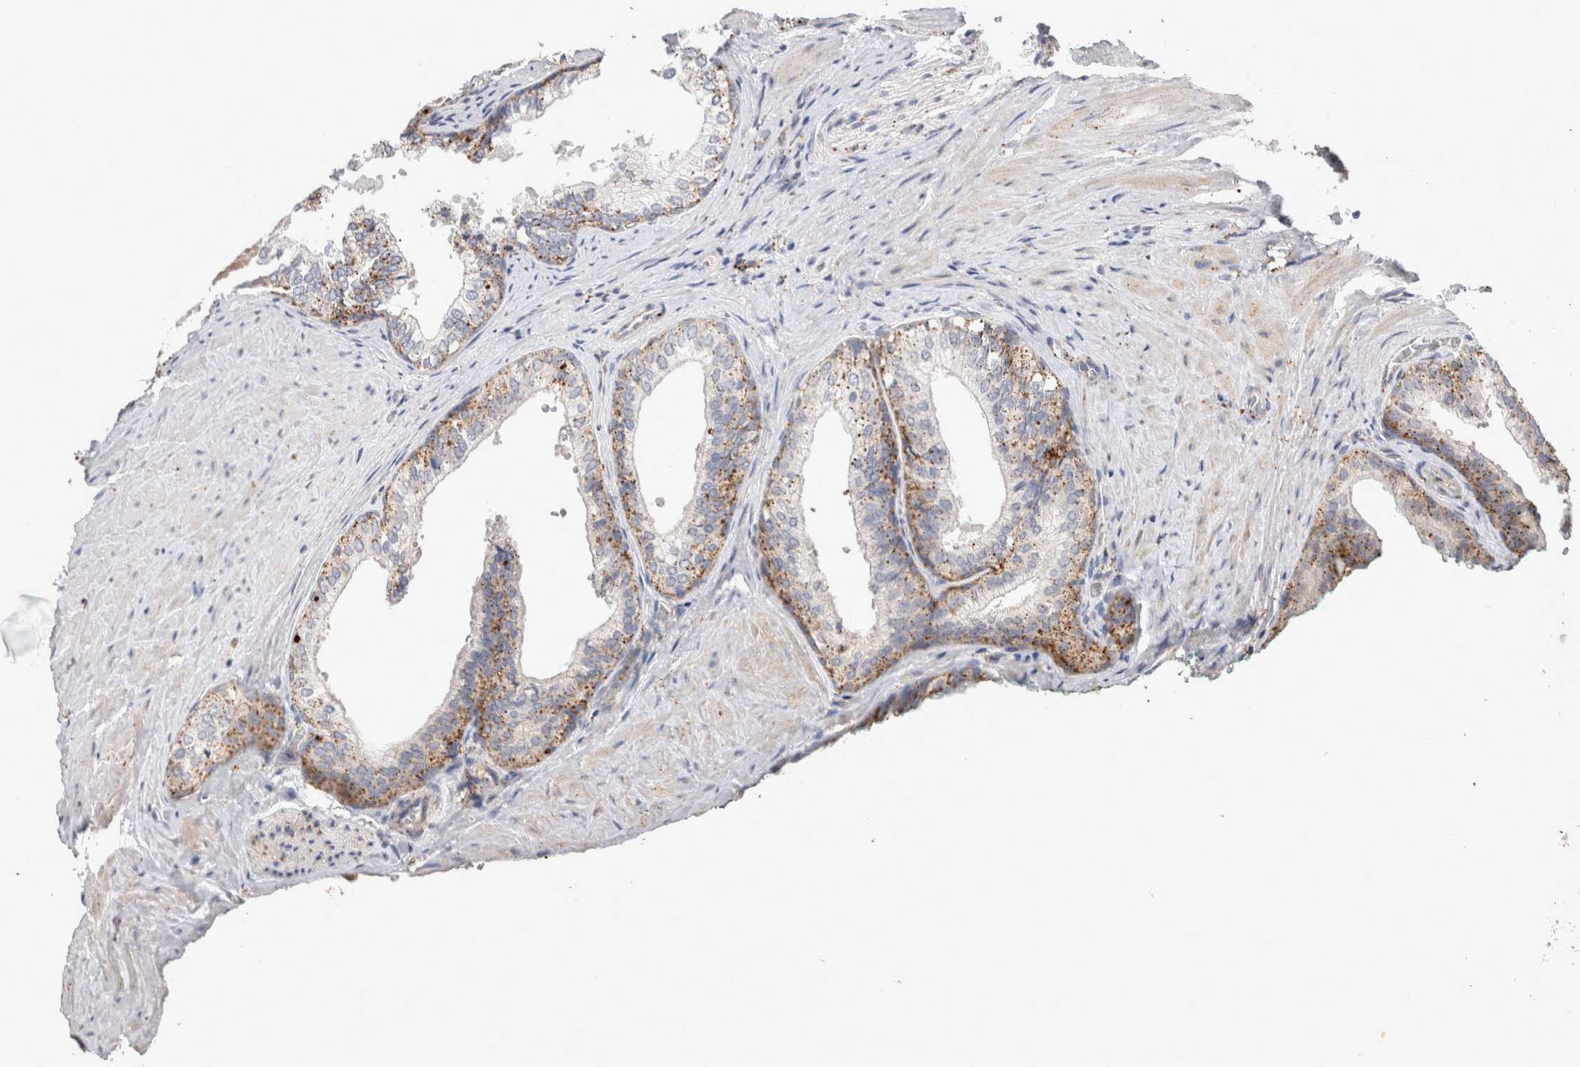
{"staining": {"intensity": "moderate", "quantity": ">75%", "location": "cytoplasmic/membranous"}, "tissue": "prostate cancer", "cell_type": "Tumor cells", "image_type": "cancer", "snomed": [{"axis": "morphology", "description": "Adenocarcinoma, Low grade"}, {"axis": "topography", "description": "Prostate"}], "caption": "Adenocarcinoma (low-grade) (prostate) tissue reveals moderate cytoplasmic/membranous staining in about >75% of tumor cells The staining was performed using DAB, with brown indicating positive protein expression. Nuclei are stained blue with hematoxylin.", "gene": "CTSA", "patient": {"sex": "male", "age": 60}}